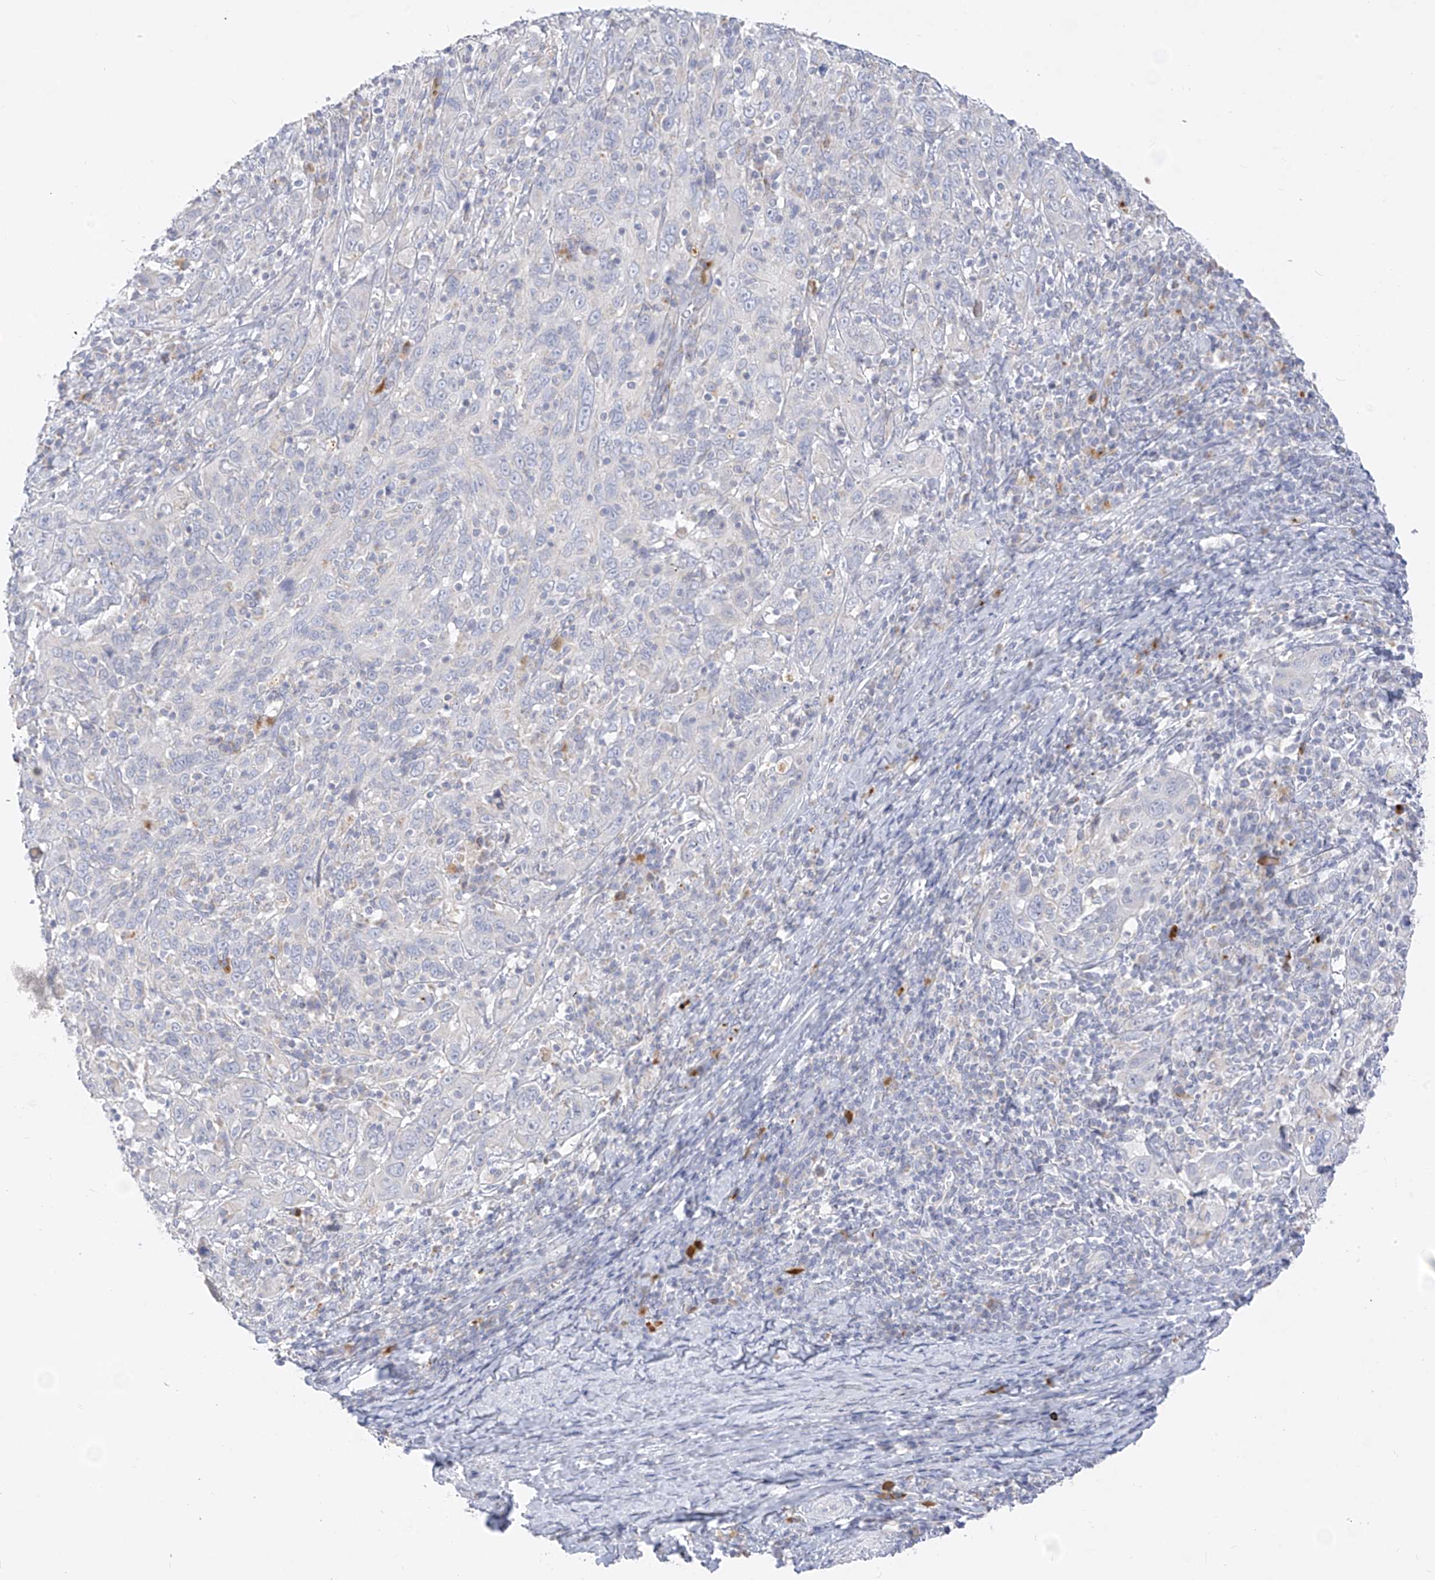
{"staining": {"intensity": "negative", "quantity": "none", "location": "none"}, "tissue": "cervical cancer", "cell_type": "Tumor cells", "image_type": "cancer", "snomed": [{"axis": "morphology", "description": "Squamous cell carcinoma, NOS"}, {"axis": "topography", "description": "Cervix"}], "caption": "Tumor cells are negative for brown protein staining in cervical squamous cell carcinoma.", "gene": "ZNF404", "patient": {"sex": "female", "age": 46}}